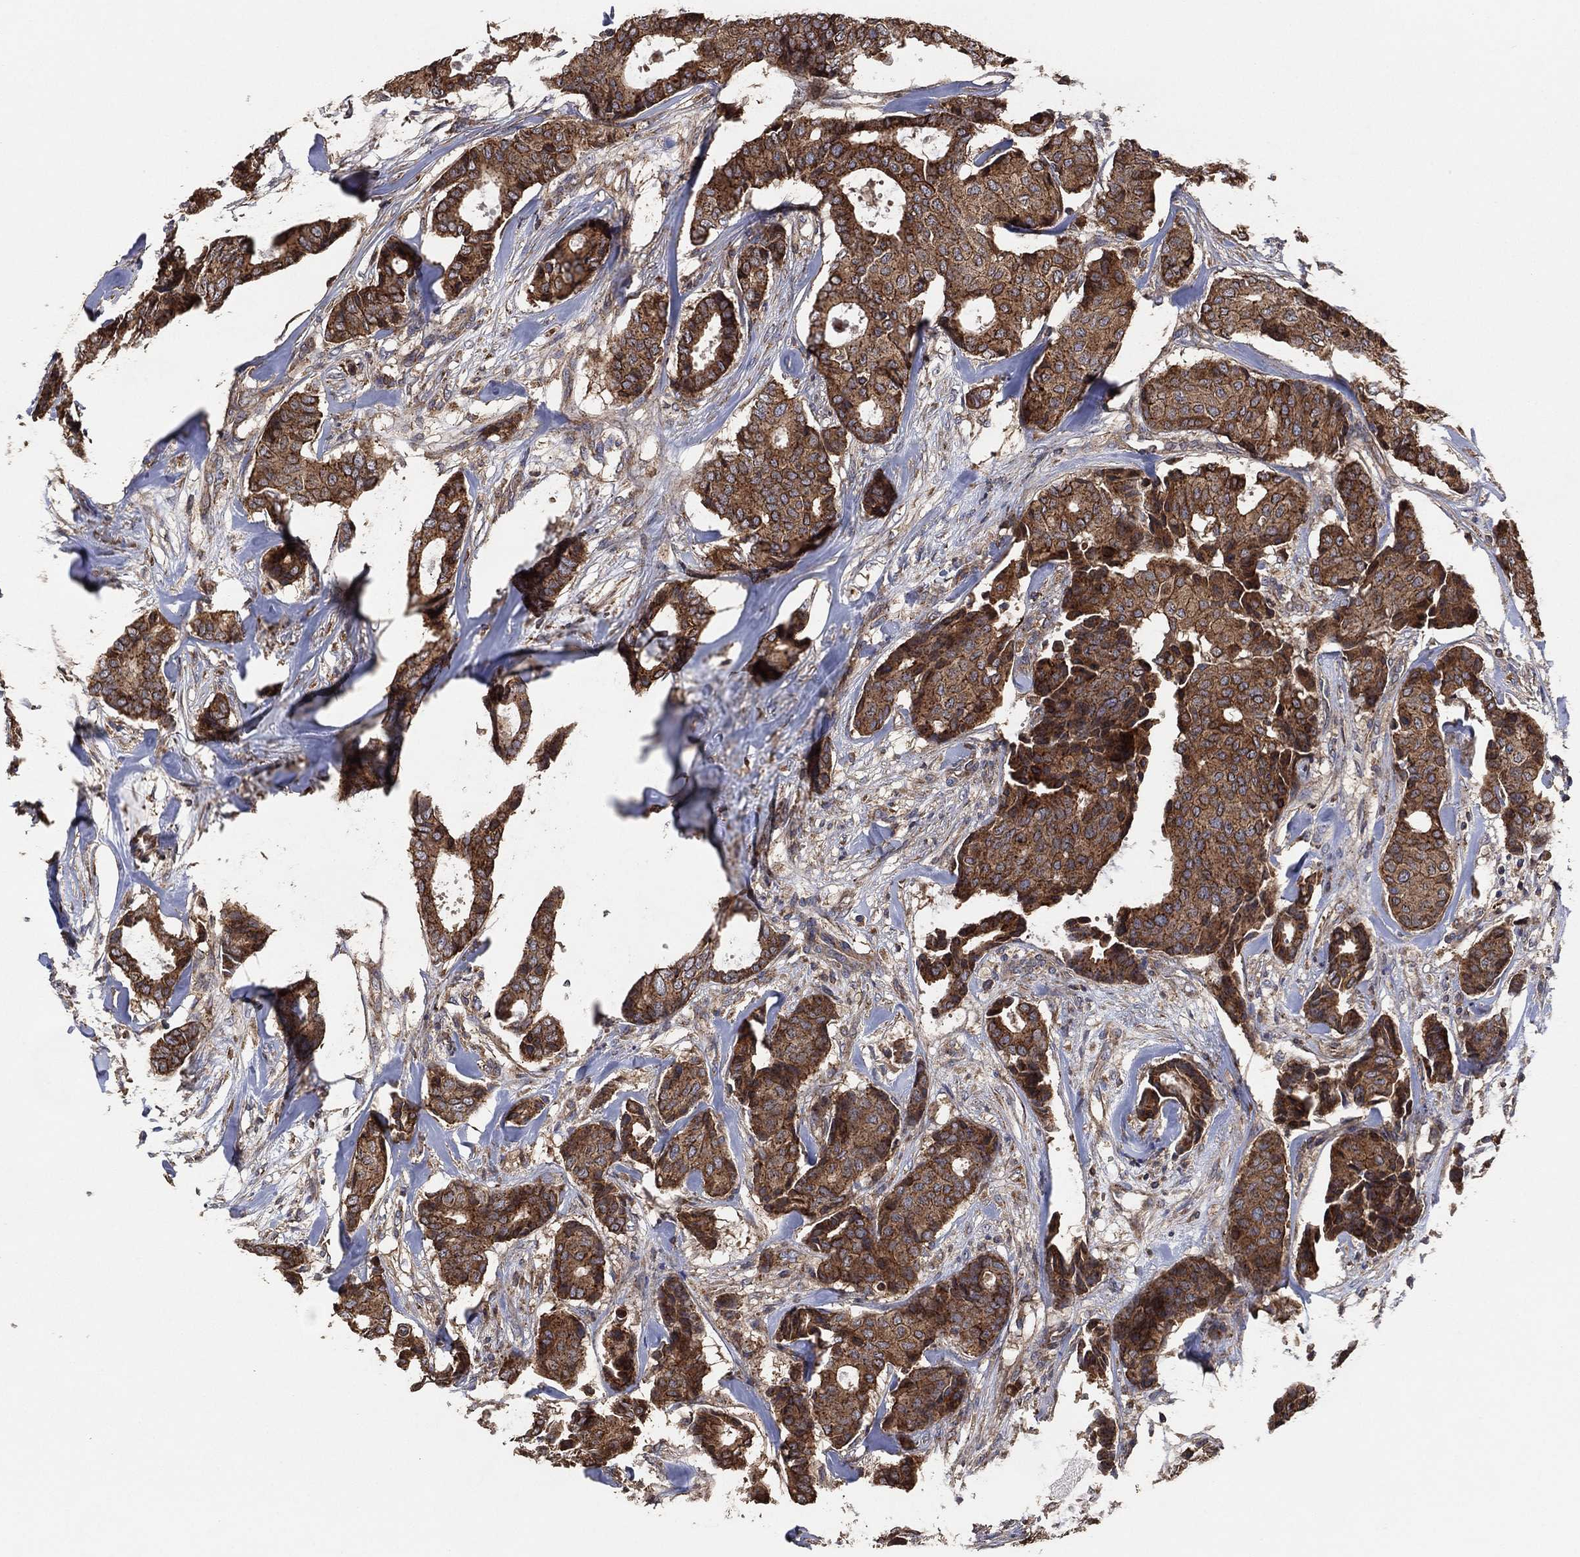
{"staining": {"intensity": "strong", "quantity": "25%-75%", "location": "cytoplasmic/membranous"}, "tissue": "breast cancer", "cell_type": "Tumor cells", "image_type": "cancer", "snomed": [{"axis": "morphology", "description": "Duct carcinoma"}, {"axis": "topography", "description": "Breast"}], "caption": "Approximately 25%-75% of tumor cells in human breast cancer reveal strong cytoplasmic/membranous protein expression as visualized by brown immunohistochemical staining.", "gene": "LIMD1", "patient": {"sex": "female", "age": 75}}